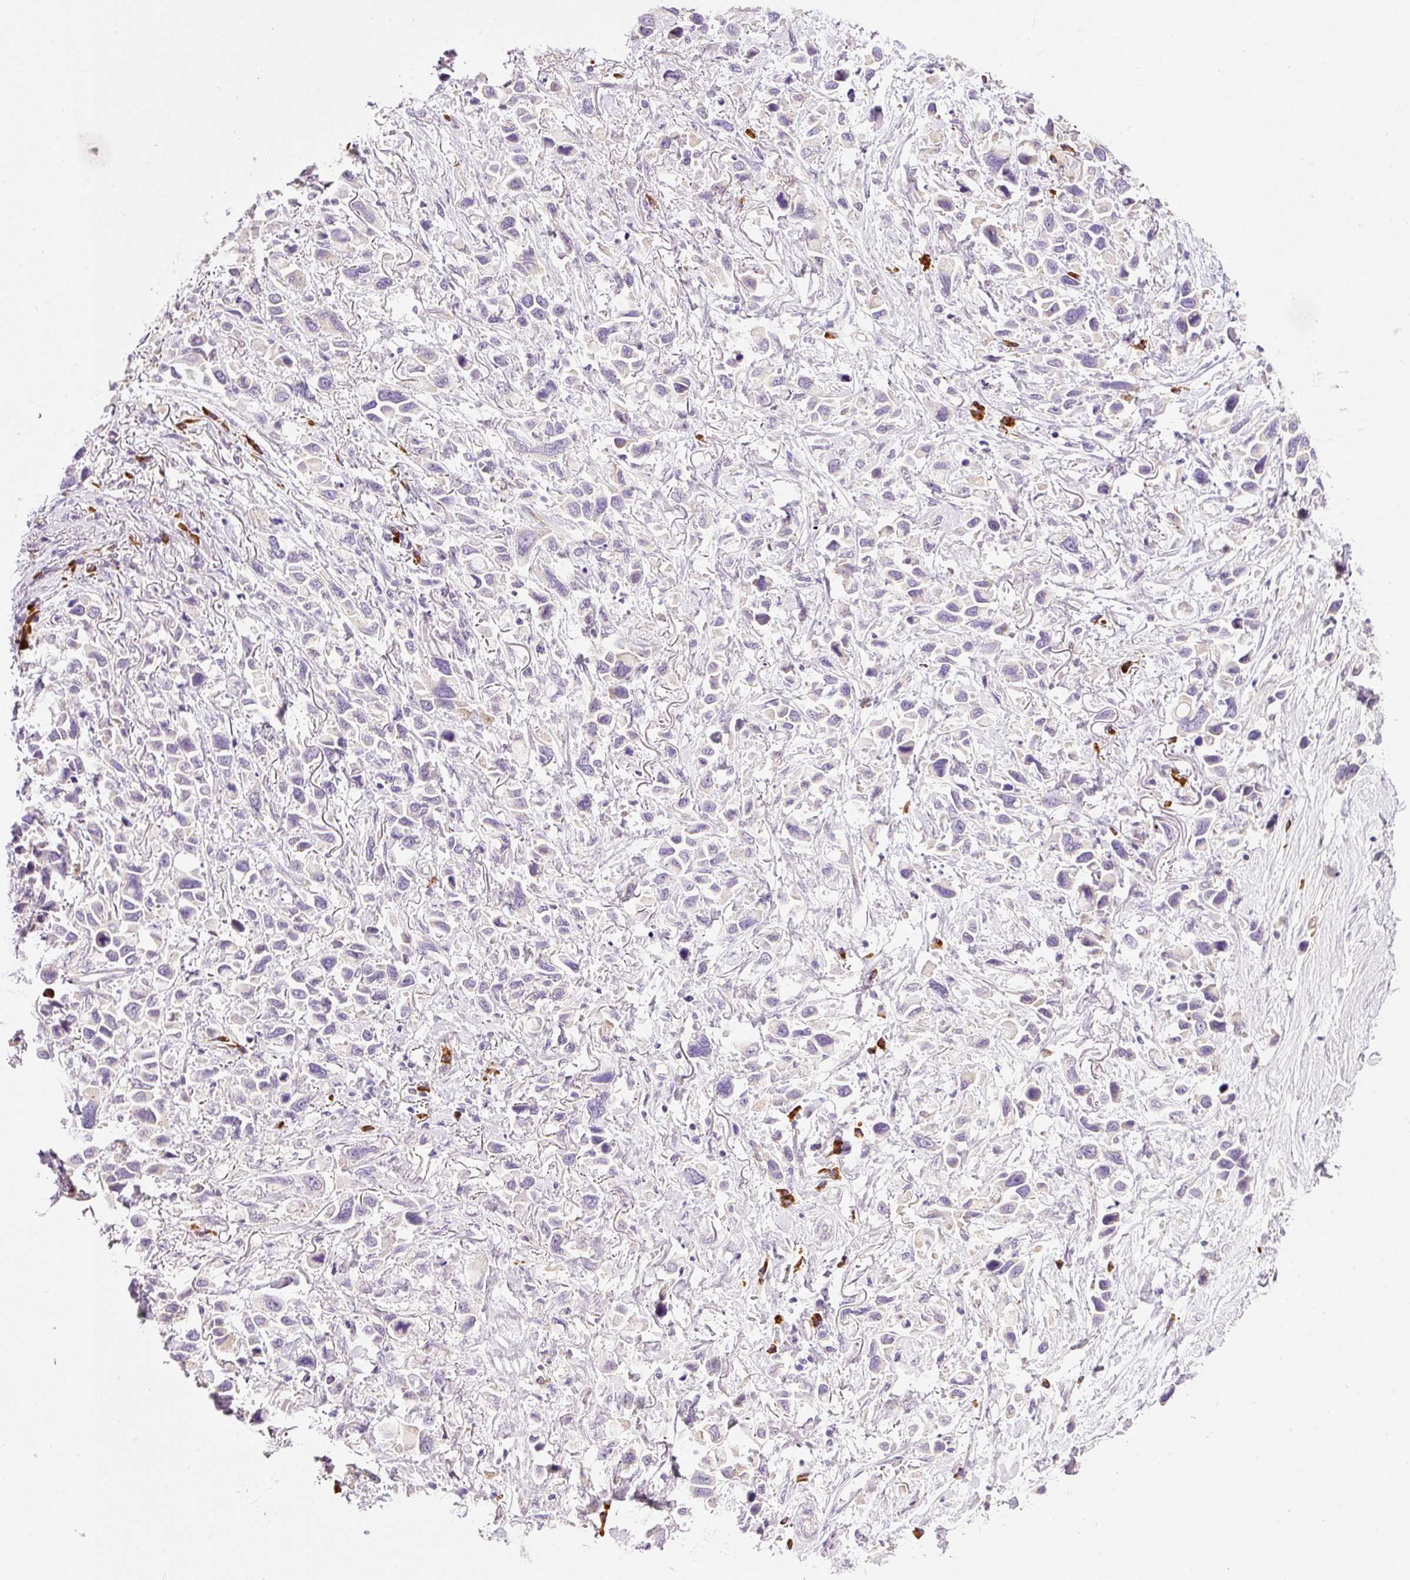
{"staining": {"intensity": "negative", "quantity": "none", "location": "none"}, "tissue": "stomach cancer", "cell_type": "Tumor cells", "image_type": "cancer", "snomed": [{"axis": "morphology", "description": "Adenocarcinoma, NOS"}, {"axis": "topography", "description": "Stomach"}], "caption": "Stomach cancer was stained to show a protein in brown. There is no significant staining in tumor cells. Nuclei are stained in blue.", "gene": "PNPLA5", "patient": {"sex": "female", "age": 81}}